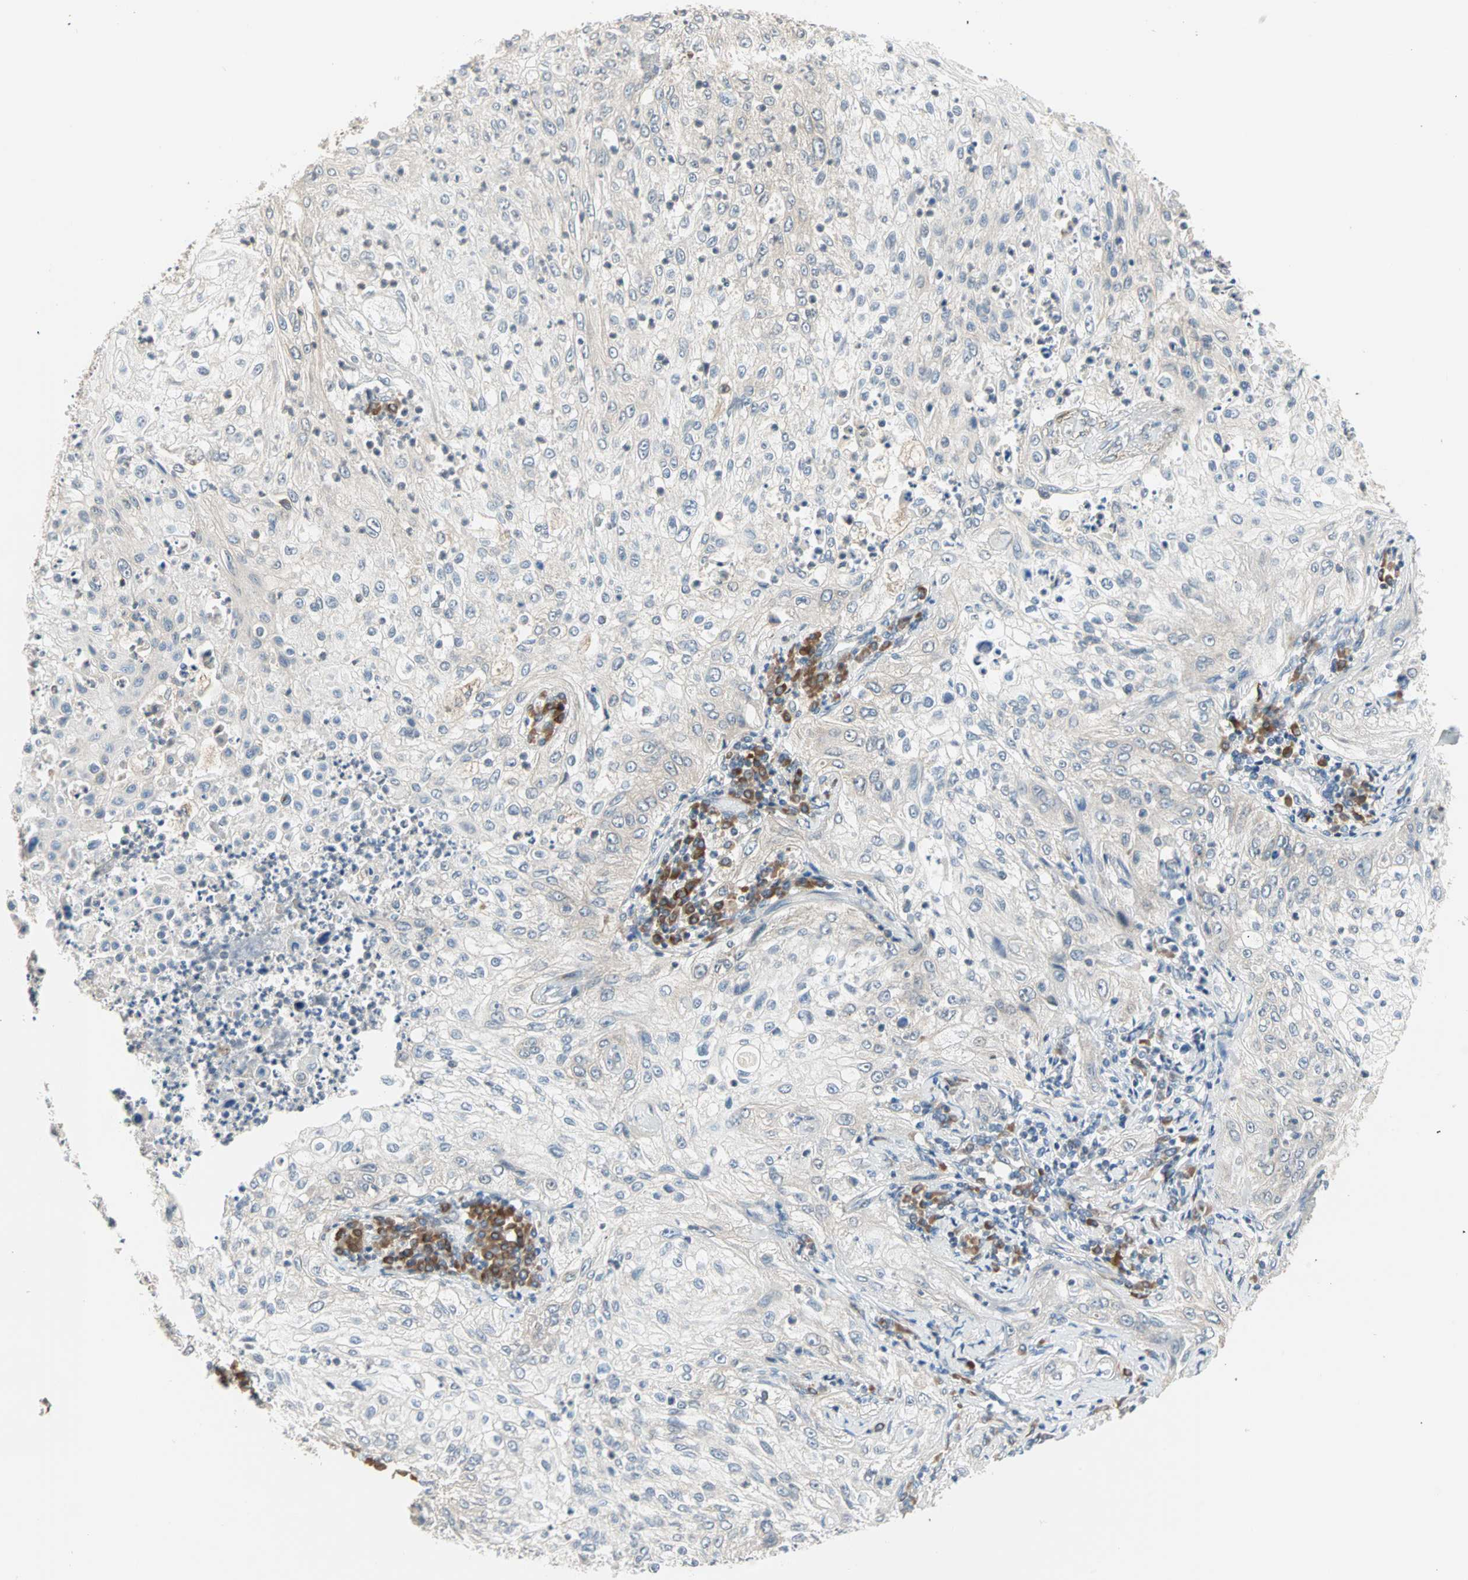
{"staining": {"intensity": "weak", "quantity": ">75%", "location": "cytoplasmic/membranous"}, "tissue": "lung cancer", "cell_type": "Tumor cells", "image_type": "cancer", "snomed": [{"axis": "morphology", "description": "Inflammation, NOS"}, {"axis": "morphology", "description": "Squamous cell carcinoma, NOS"}, {"axis": "topography", "description": "Lymph node"}, {"axis": "topography", "description": "Soft tissue"}, {"axis": "topography", "description": "Lung"}], "caption": "Lung squamous cell carcinoma stained for a protein (brown) shows weak cytoplasmic/membranous positive expression in about >75% of tumor cells.", "gene": "SAR1A", "patient": {"sex": "male", "age": 66}}